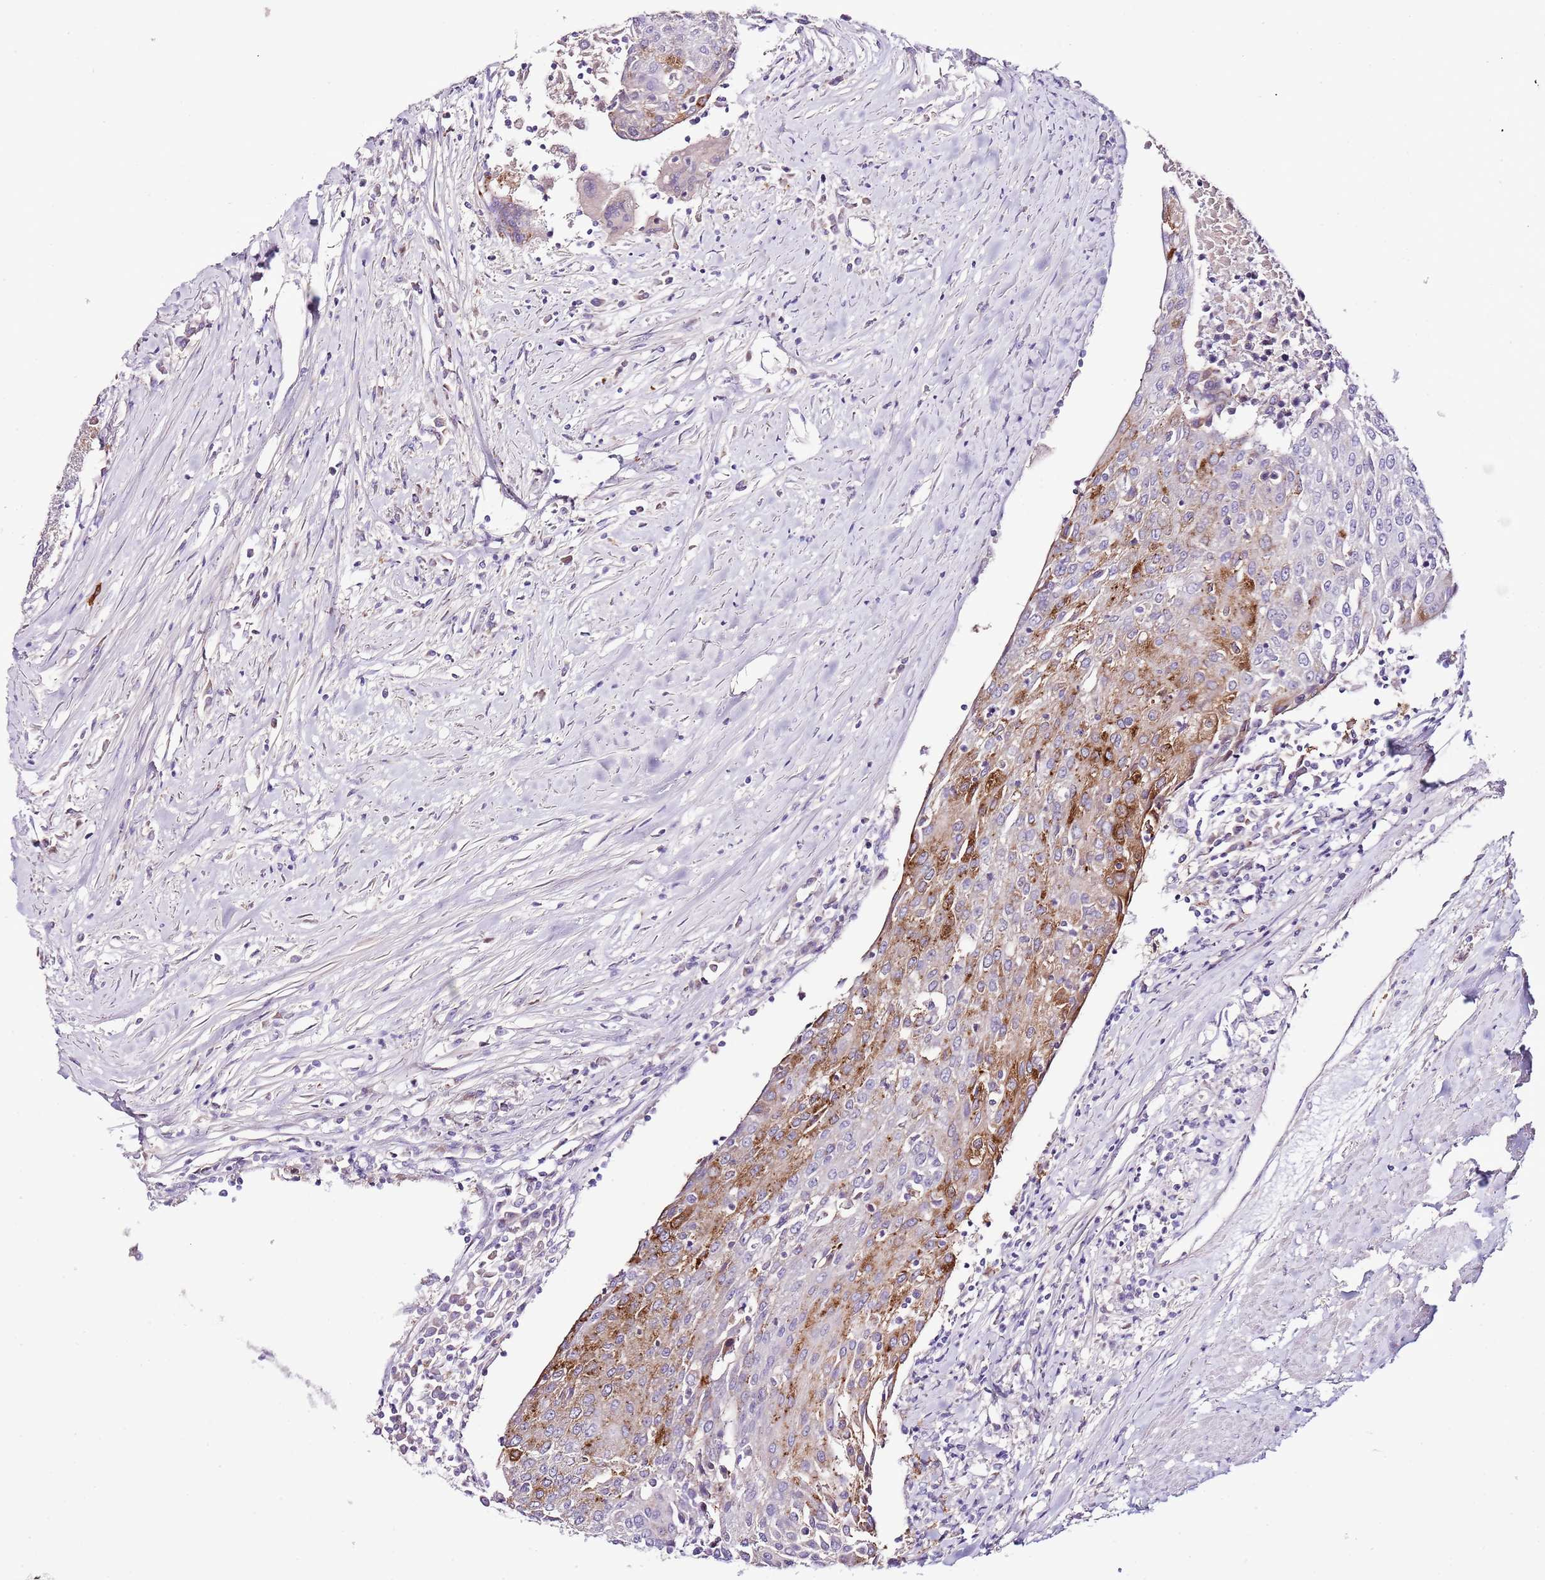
{"staining": {"intensity": "strong", "quantity": "<25%", "location": "cytoplasmic/membranous"}, "tissue": "urothelial cancer", "cell_type": "Tumor cells", "image_type": "cancer", "snomed": [{"axis": "morphology", "description": "Urothelial carcinoma, High grade"}, {"axis": "topography", "description": "Urinary bladder"}], "caption": "Urothelial cancer stained with immunohistochemistry (IHC) demonstrates strong cytoplasmic/membranous staining in approximately <25% of tumor cells. (brown staining indicates protein expression, while blue staining denotes nuclei).", "gene": "ABHD17A", "patient": {"sex": "female", "age": 85}}